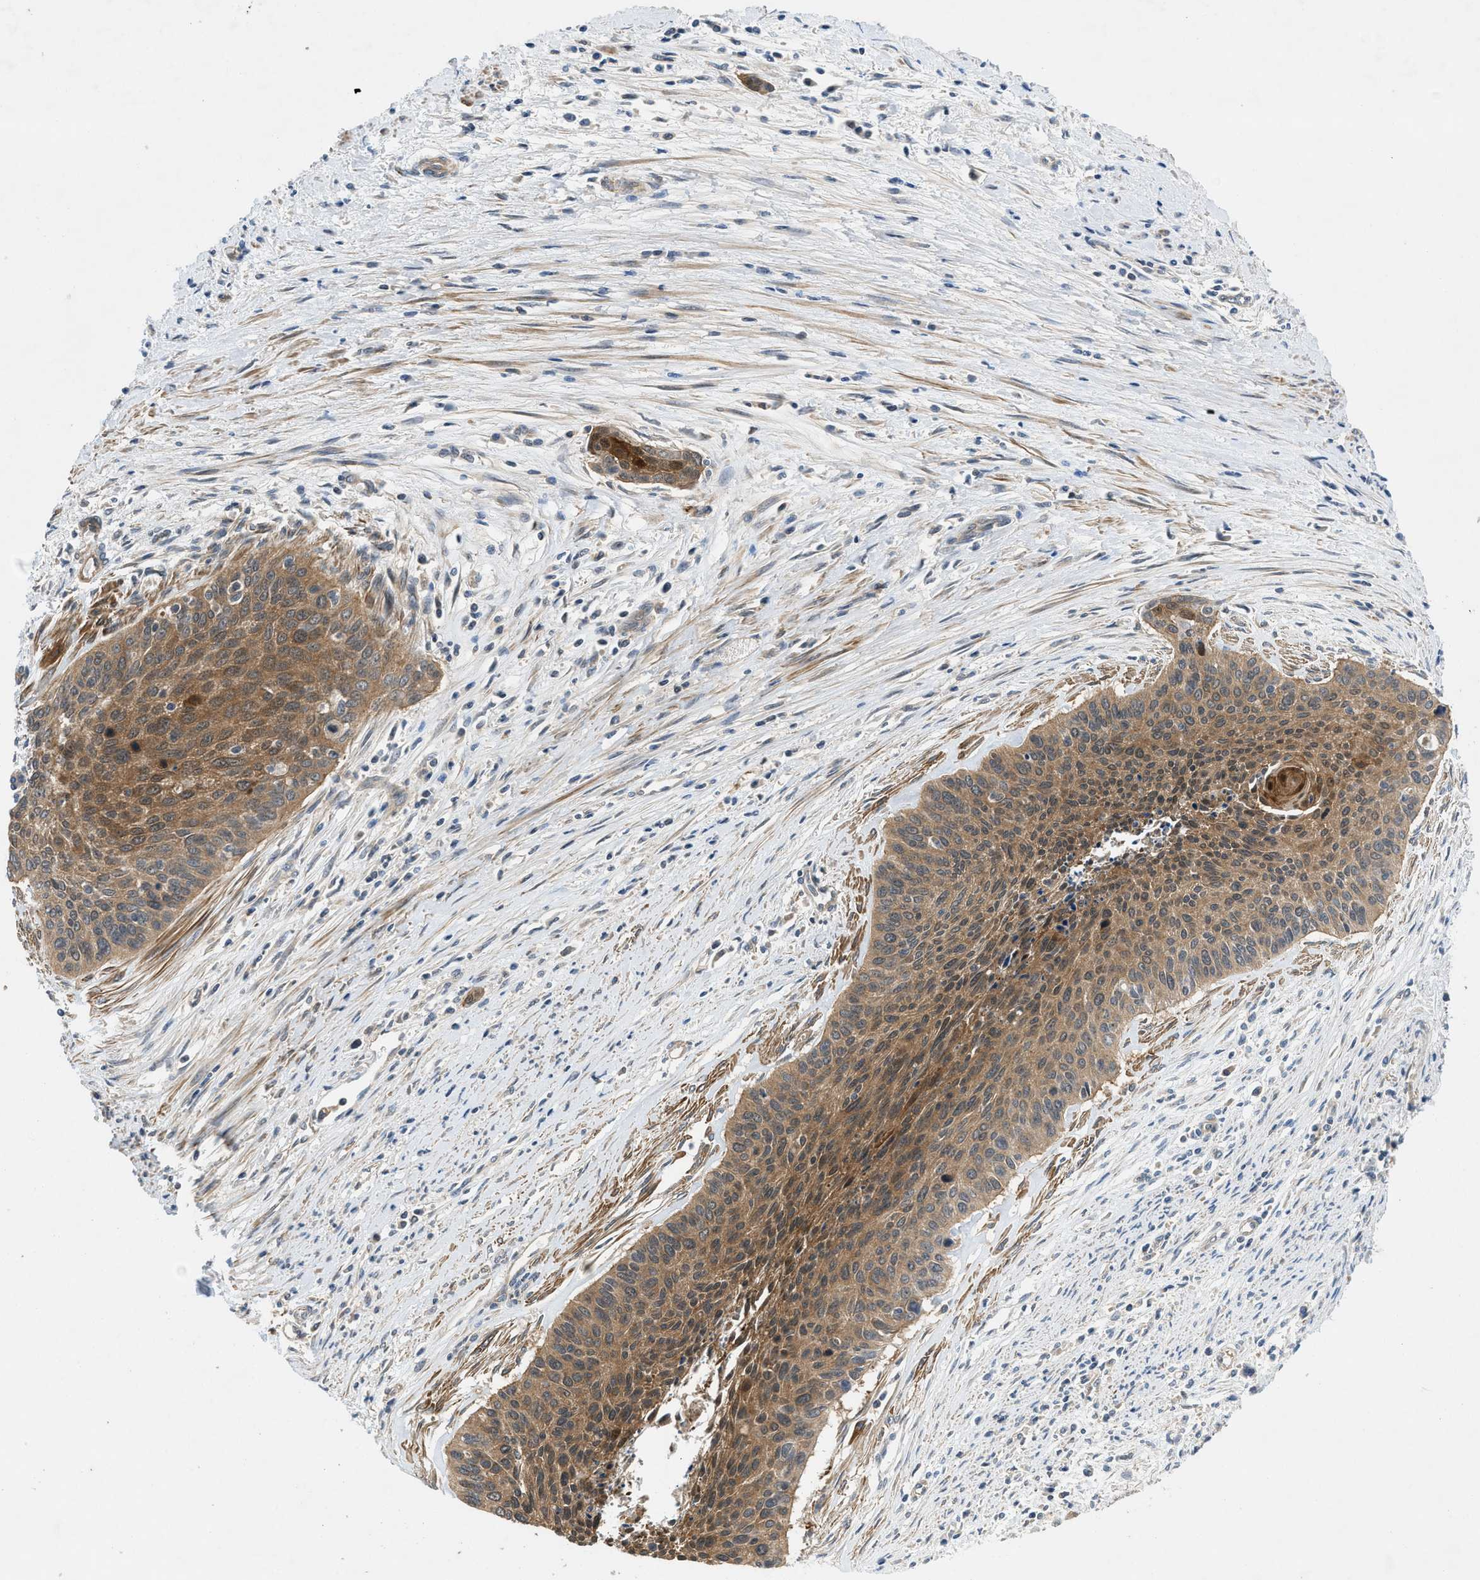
{"staining": {"intensity": "moderate", "quantity": ">75%", "location": "cytoplasmic/membranous"}, "tissue": "cervical cancer", "cell_type": "Tumor cells", "image_type": "cancer", "snomed": [{"axis": "morphology", "description": "Squamous cell carcinoma, NOS"}, {"axis": "topography", "description": "Cervix"}], "caption": "DAB (3,3'-diaminobenzidine) immunohistochemical staining of human cervical cancer (squamous cell carcinoma) exhibits moderate cytoplasmic/membranous protein positivity in approximately >75% of tumor cells.", "gene": "GPR31", "patient": {"sex": "female", "age": 55}}